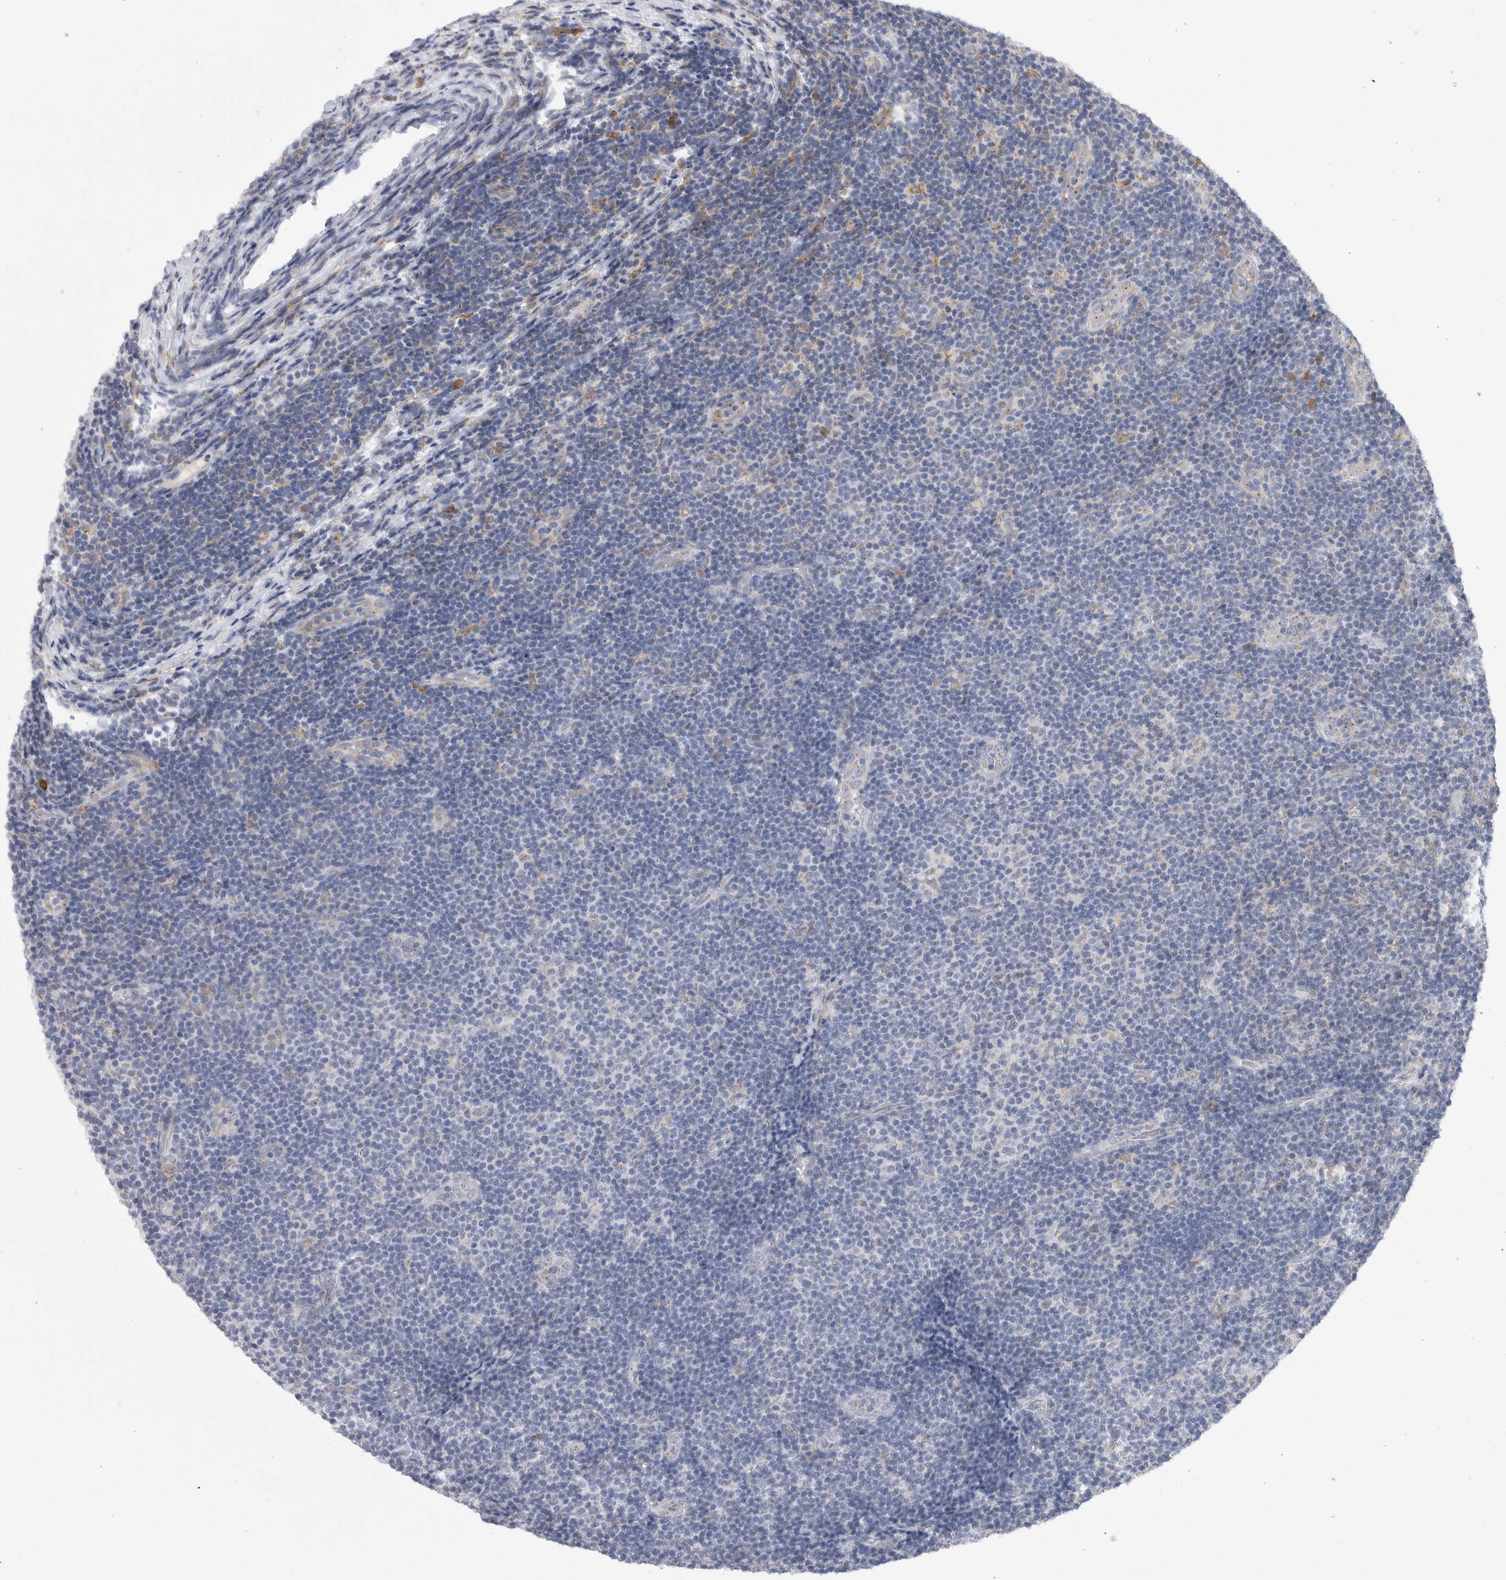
{"staining": {"intensity": "negative", "quantity": "none", "location": "none"}, "tissue": "lymphoma", "cell_type": "Tumor cells", "image_type": "cancer", "snomed": [{"axis": "morphology", "description": "Malignant lymphoma, non-Hodgkin's type, Low grade"}, {"axis": "topography", "description": "Lymph node"}], "caption": "Protein analysis of malignant lymphoma, non-Hodgkin's type (low-grade) reveals no significant positivity in tumor cells.", "gene": "ZNF341", "patient": {"sex": "male", "age": 83}}